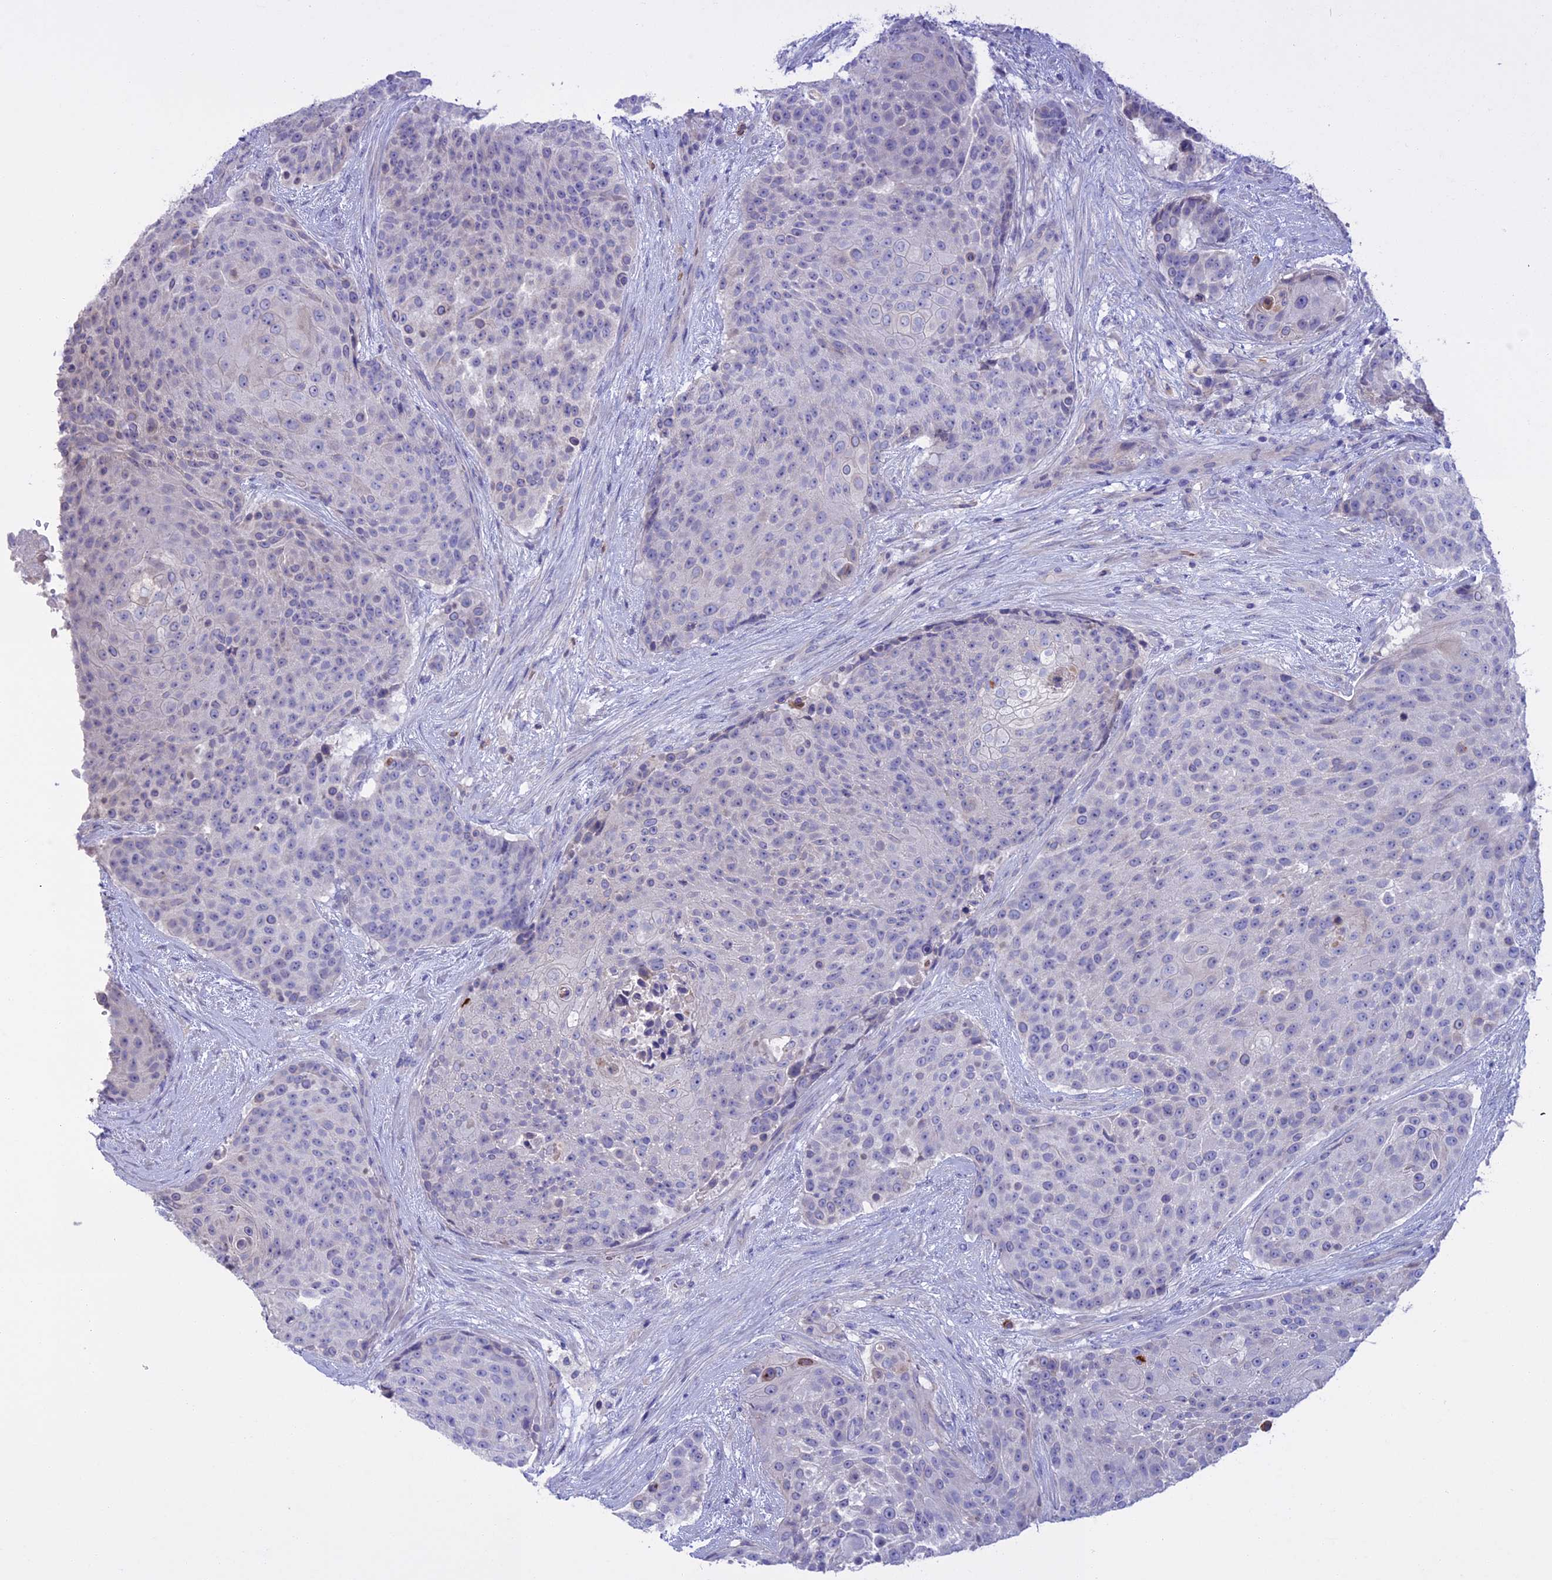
{"staining": {"intensity": "negative", "quantity": "none", "location": "none"}, "tissue": "urothelial cancer", "cell_type": "Tumor cells", "image_type": "cancer", "snomed": [{"axis": "morphology", "description": "Urothelial carcinoma, High grade"}, {"axis": "topography", "description": "Urinary bladder"}], "caption": "This is a histopathology image of IHC staining of urothelial cancer, which shows no expression in tumor cells.", "gene": "SLC2A6", "patient": {"sex": "female", "age": 63}}